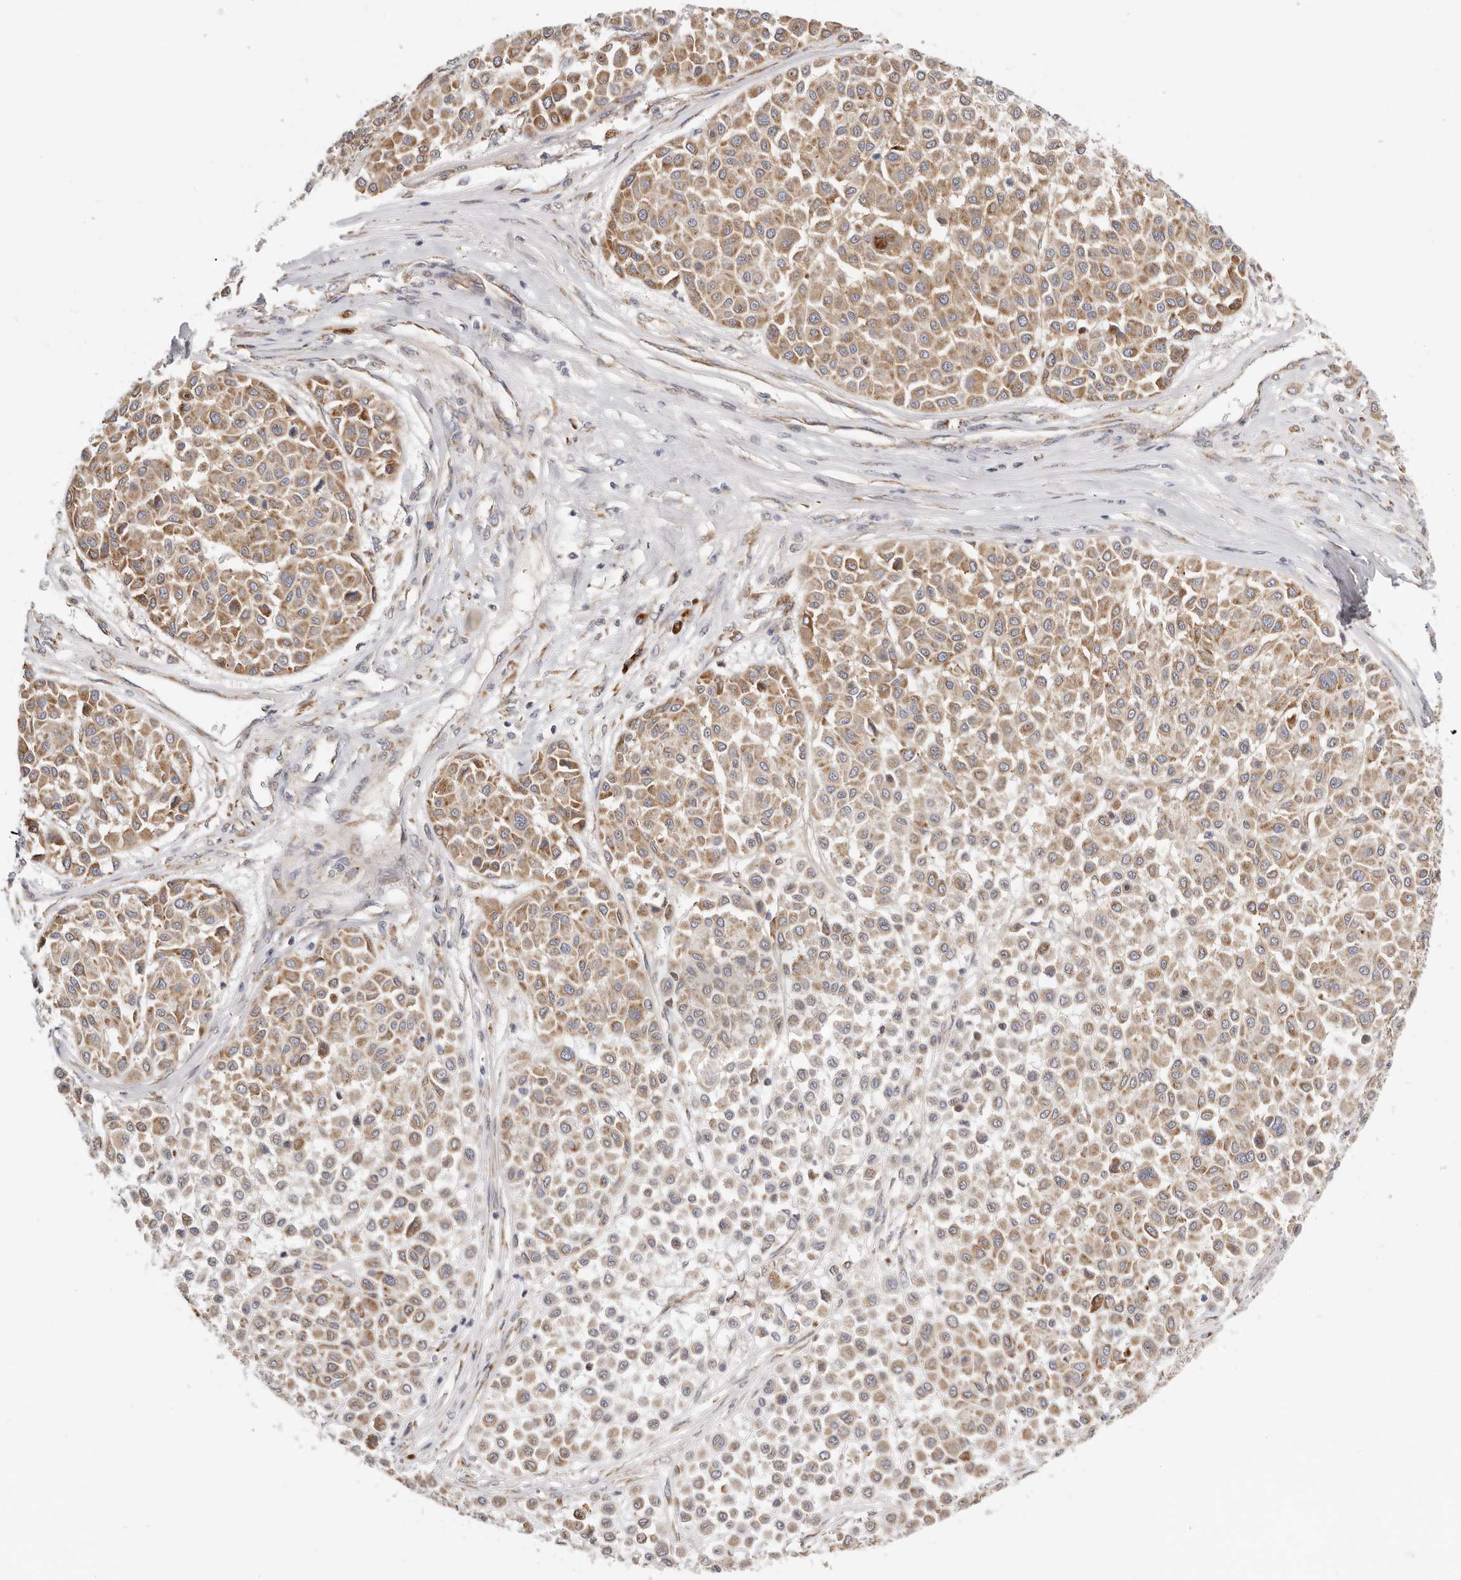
{"staining": {"intensity": "moderate", "quantity": ">75%", "location": "cytoplasmic/membranous"}, "tissue": "melanoma", "cell_type": "Tumor cells", "image_type": "cancer", "snomed": [{"axis": "morphology", "description": "Malignant melanoma, Metastatic site"}, {"axis": "topography", "description": "Soft tissue"}], "caption": "Brown immunohistochemical staining in human malignant melanoma (metastatic site) displays moderate cytoplasmic/membranous positivity in approximately >75% of tumor cells.", "gene": "IL32", "patient": {"sex": "male", "age": 41}}